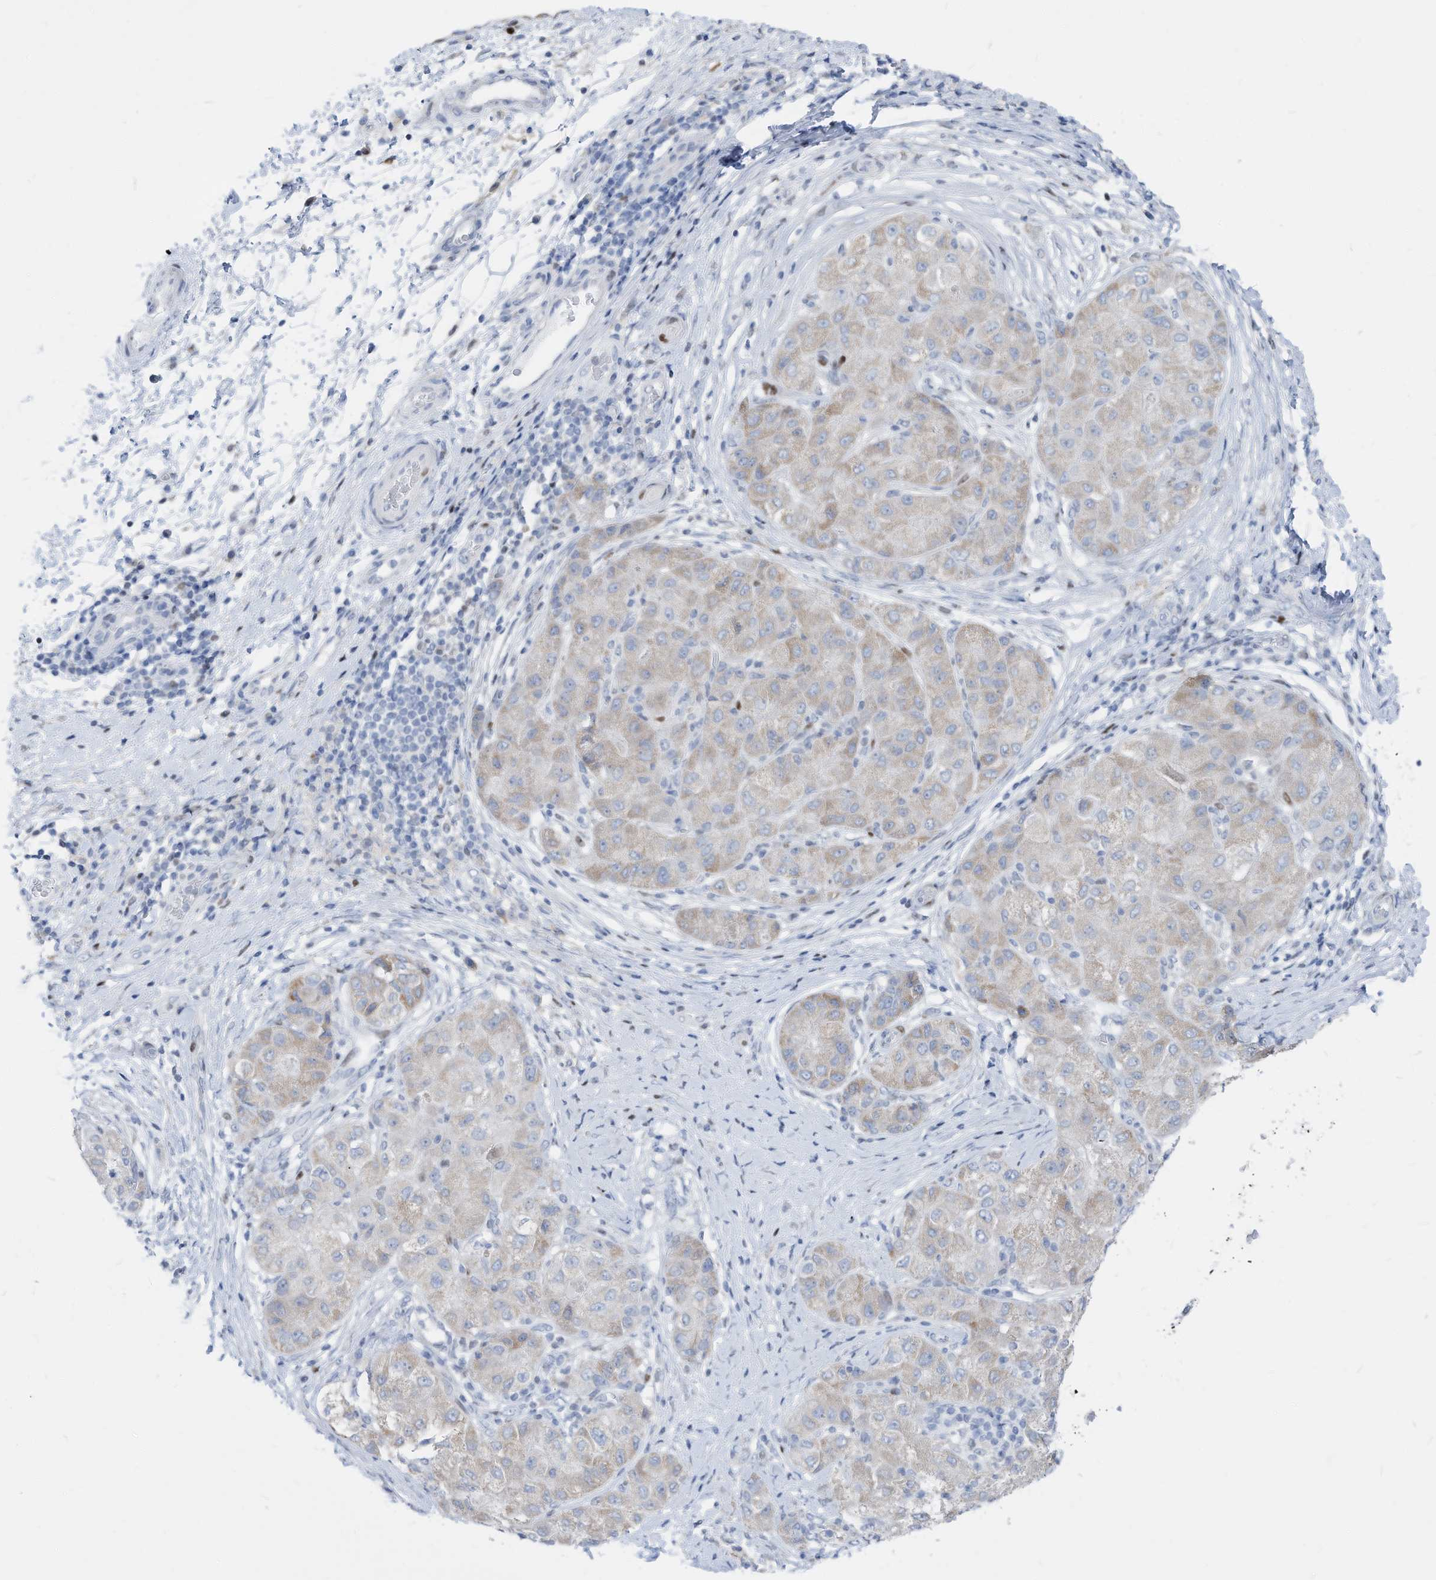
{"staining": {"intensity": "weak", "quantity": ">75%", "location": "cytoplasmic/membranous"}, "tissue": "liver cancer", "cell_type": "Tumor cells", "image_type": "cancer", "snomed": [{"axis": "morphology", "description": "Carcinoma, Hepatocellular, NOS"}, {"axis": "topography", "description": "Liver"}], "caption": "Hepatocellular carcinoma (liver) was stained to show a protein in brown. There is low levels of weak cytoplasmic/membranous expression in about >75% of tumor cells.", "gene": "FRS3", "patient": {"sex": "male", "age": 80}}